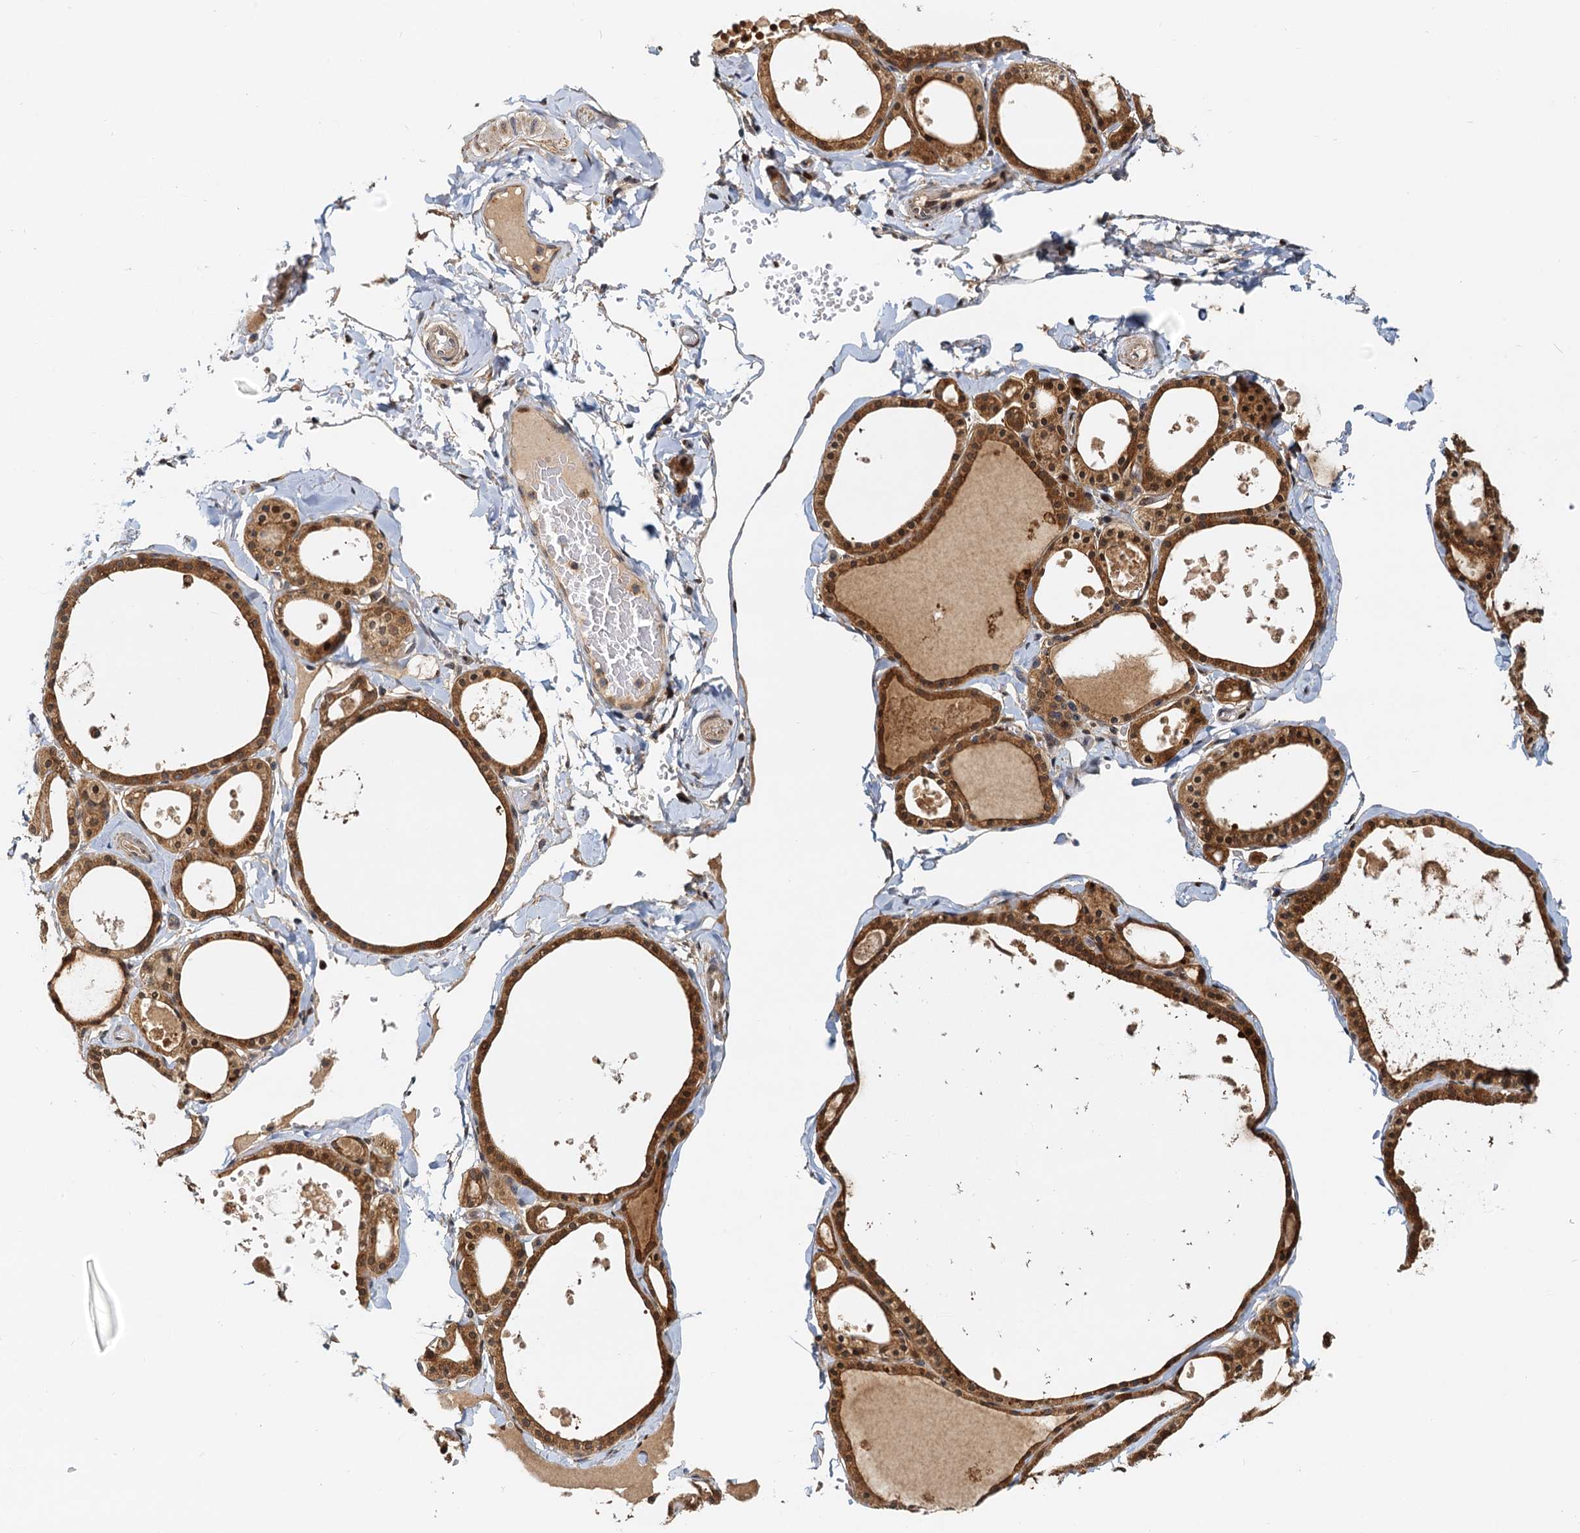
{"staining": {"intensity": "moderate", "quantity": ">75%", "location": "cytoplasmic/membranous"}, "tissue": "thyroid gland", "cell_type": "Glandular cells", "image_type": "normal", "snomed": [{"axis": "morphology", "description": "Normal tissue, NOS"}, {"axis": "topography", "description": "Thyroid gland"}], "caption": "Normal thyroid gland displays moderate cytoplasmic/membranous expression in approximately >75% of glandular cells, visualized by immunohistochemistry.", "gene": "TOLLIP", "patient": {"sex": "male", "age": 56}}